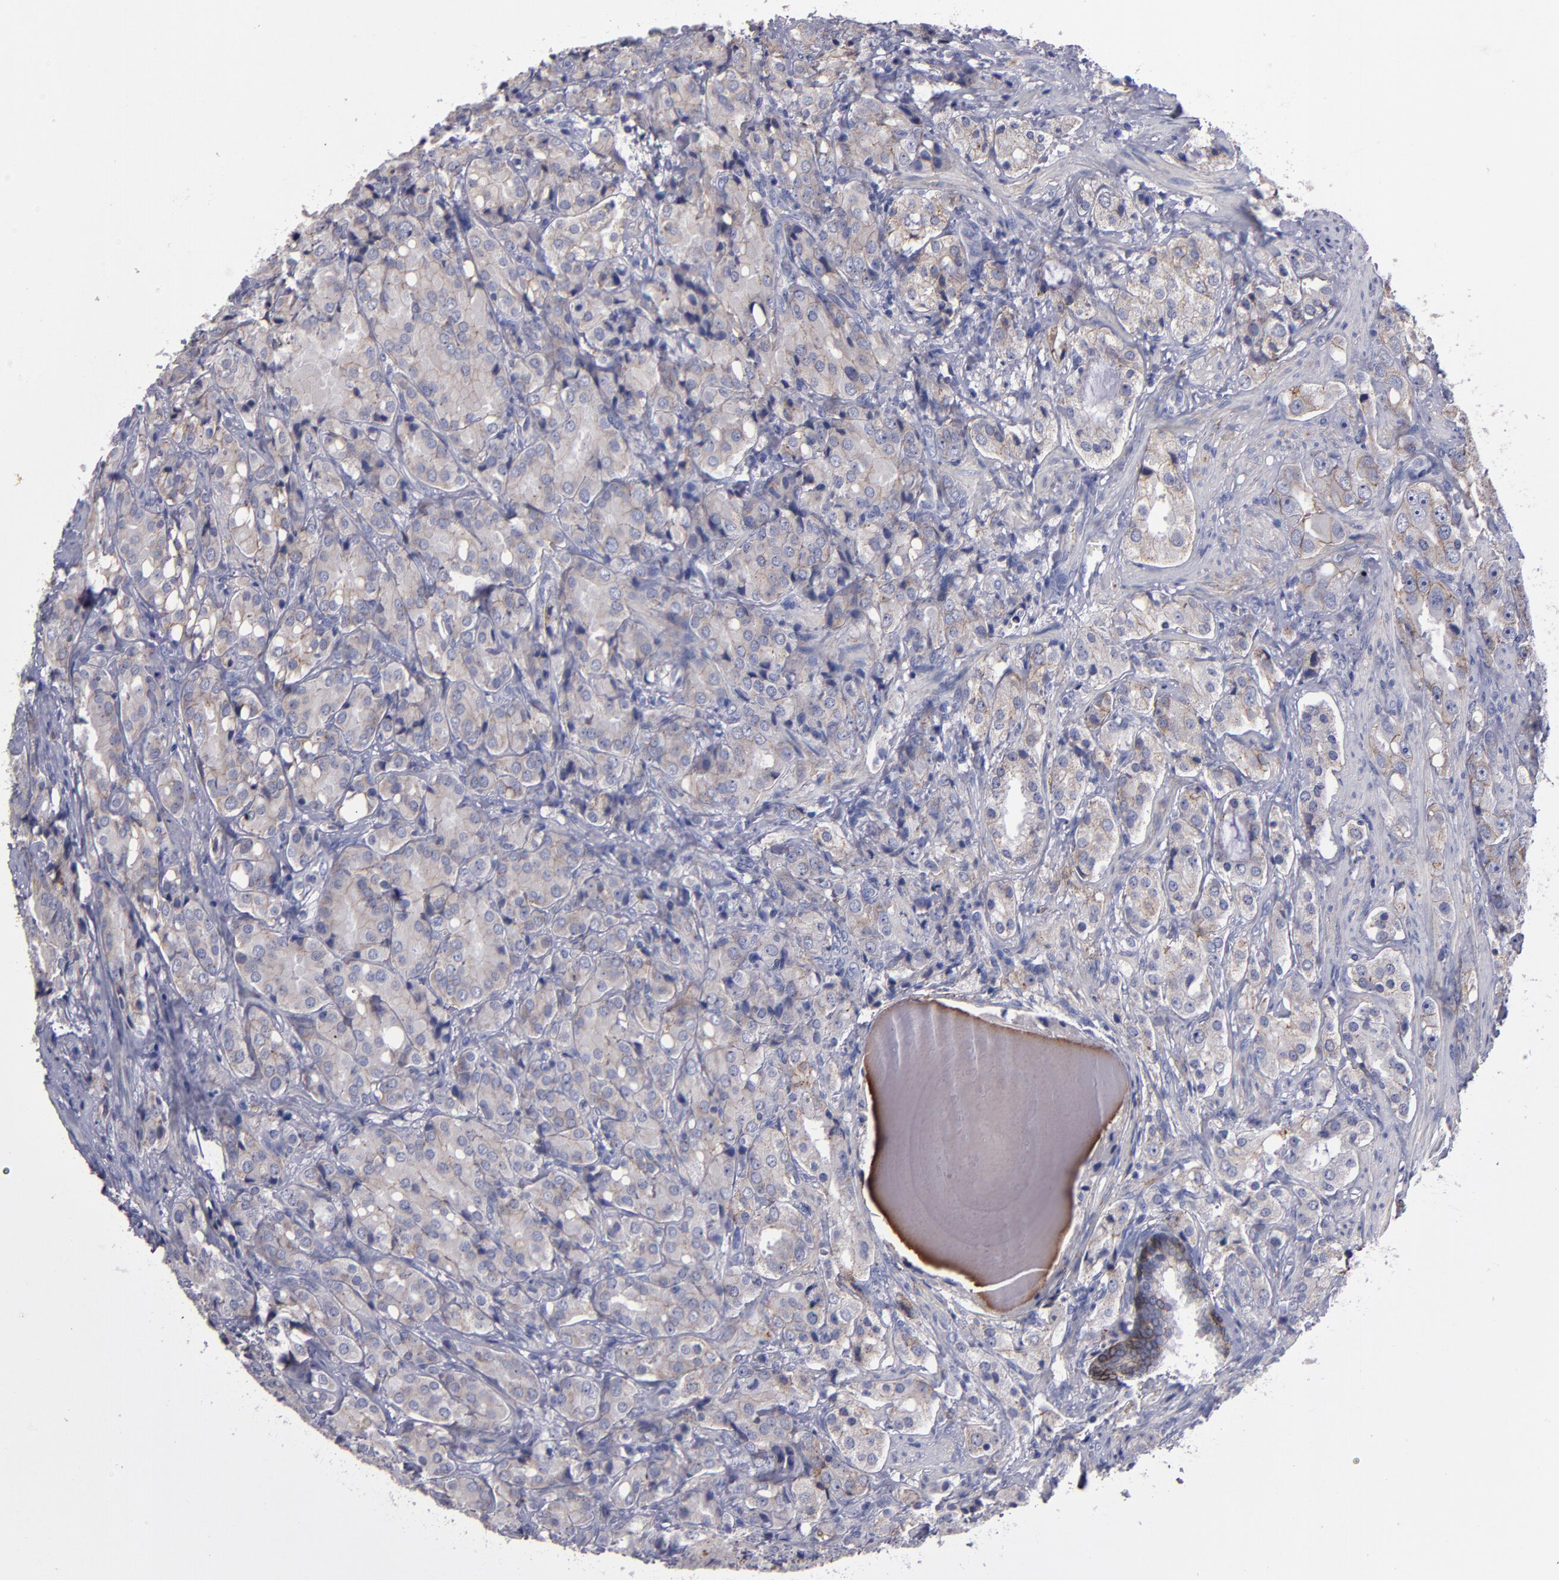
{"staining": {"intensity": "weak", "quantity": ">75%", "location": "cytoplasmic/membranous"}, "tissue": "prostate cancer", "cell_type": "Tumor cells", "image_type": "cancer", "snomed": [{"axis": "morphology", "description": "Adenocarcinoma, High grade"}, {"axis": "topography", "description": "Prostate"}], "caption": "Immunohistochemistry (IHC) image of neoplastic tissue: prostate cancer (adenocarcinoma (high-grade)) stained using immunohistochemistry (IHC) reveals low levels of weak protein expression localized specifically in the cytoplasmic/membranous of tumor cells, appearing as a cytoplasmic/membranous brown color.", "gene": "CDH3", "patient": {"sex": "male", "age": 68}}